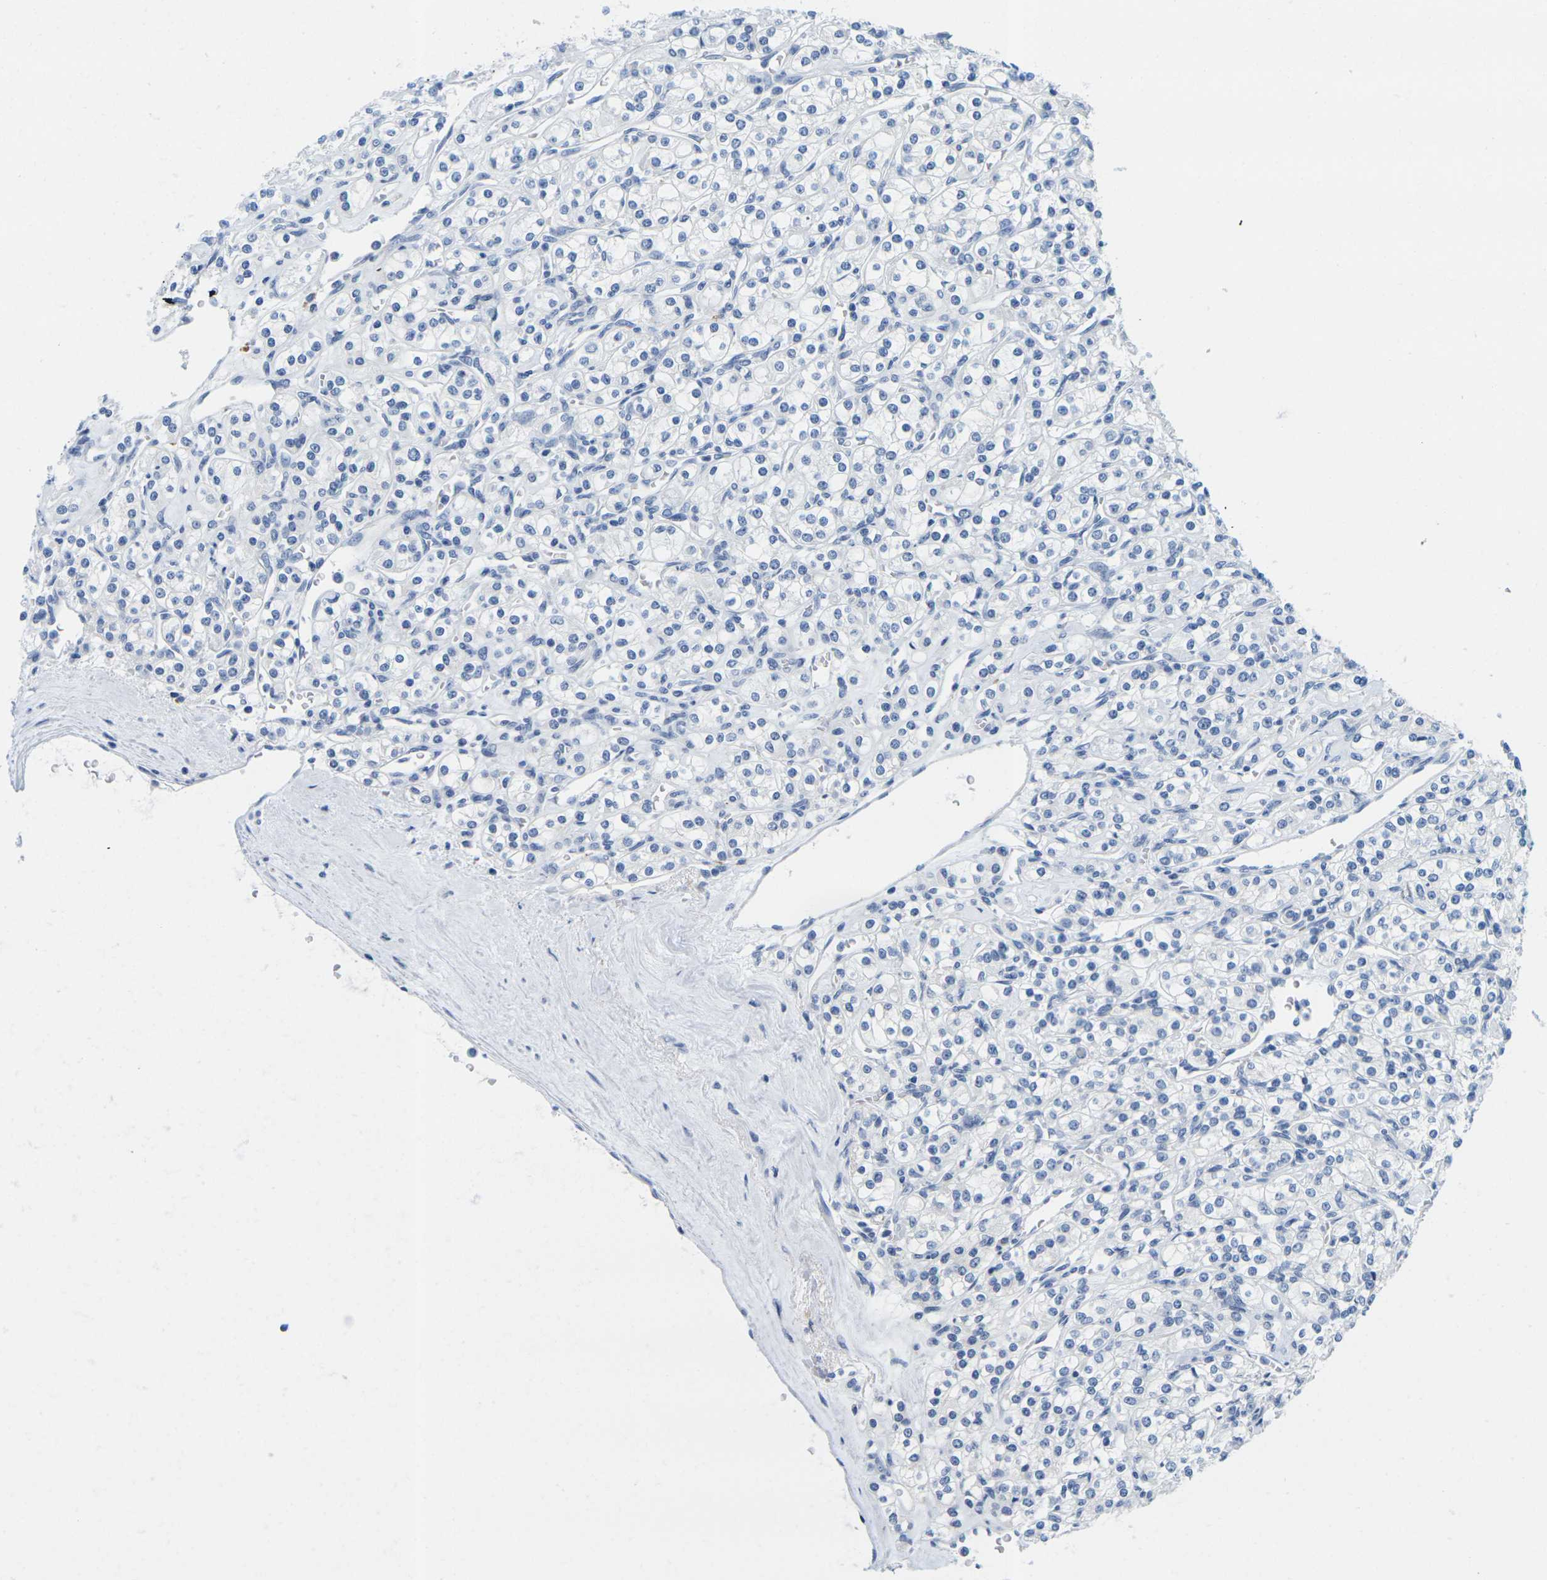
{"staining": {"intensity": "negative", "quantity": "none", "location": "none"}, "tissue": "renal cancer", "cell_type": "Tumor cells", "image_type": "cancer", "snomed": [{"axis": "morphology", "description": "Adenocarcinoma, NOS"}, {"axis": "topography", "description": "Kidney"}], "caption": "The immunohistochemistry image has no significant staining in tumor cells of renal adenocarcinoma tissue.", "gene": "GPR15", "patient": {"sex": "male", "age": 77}}